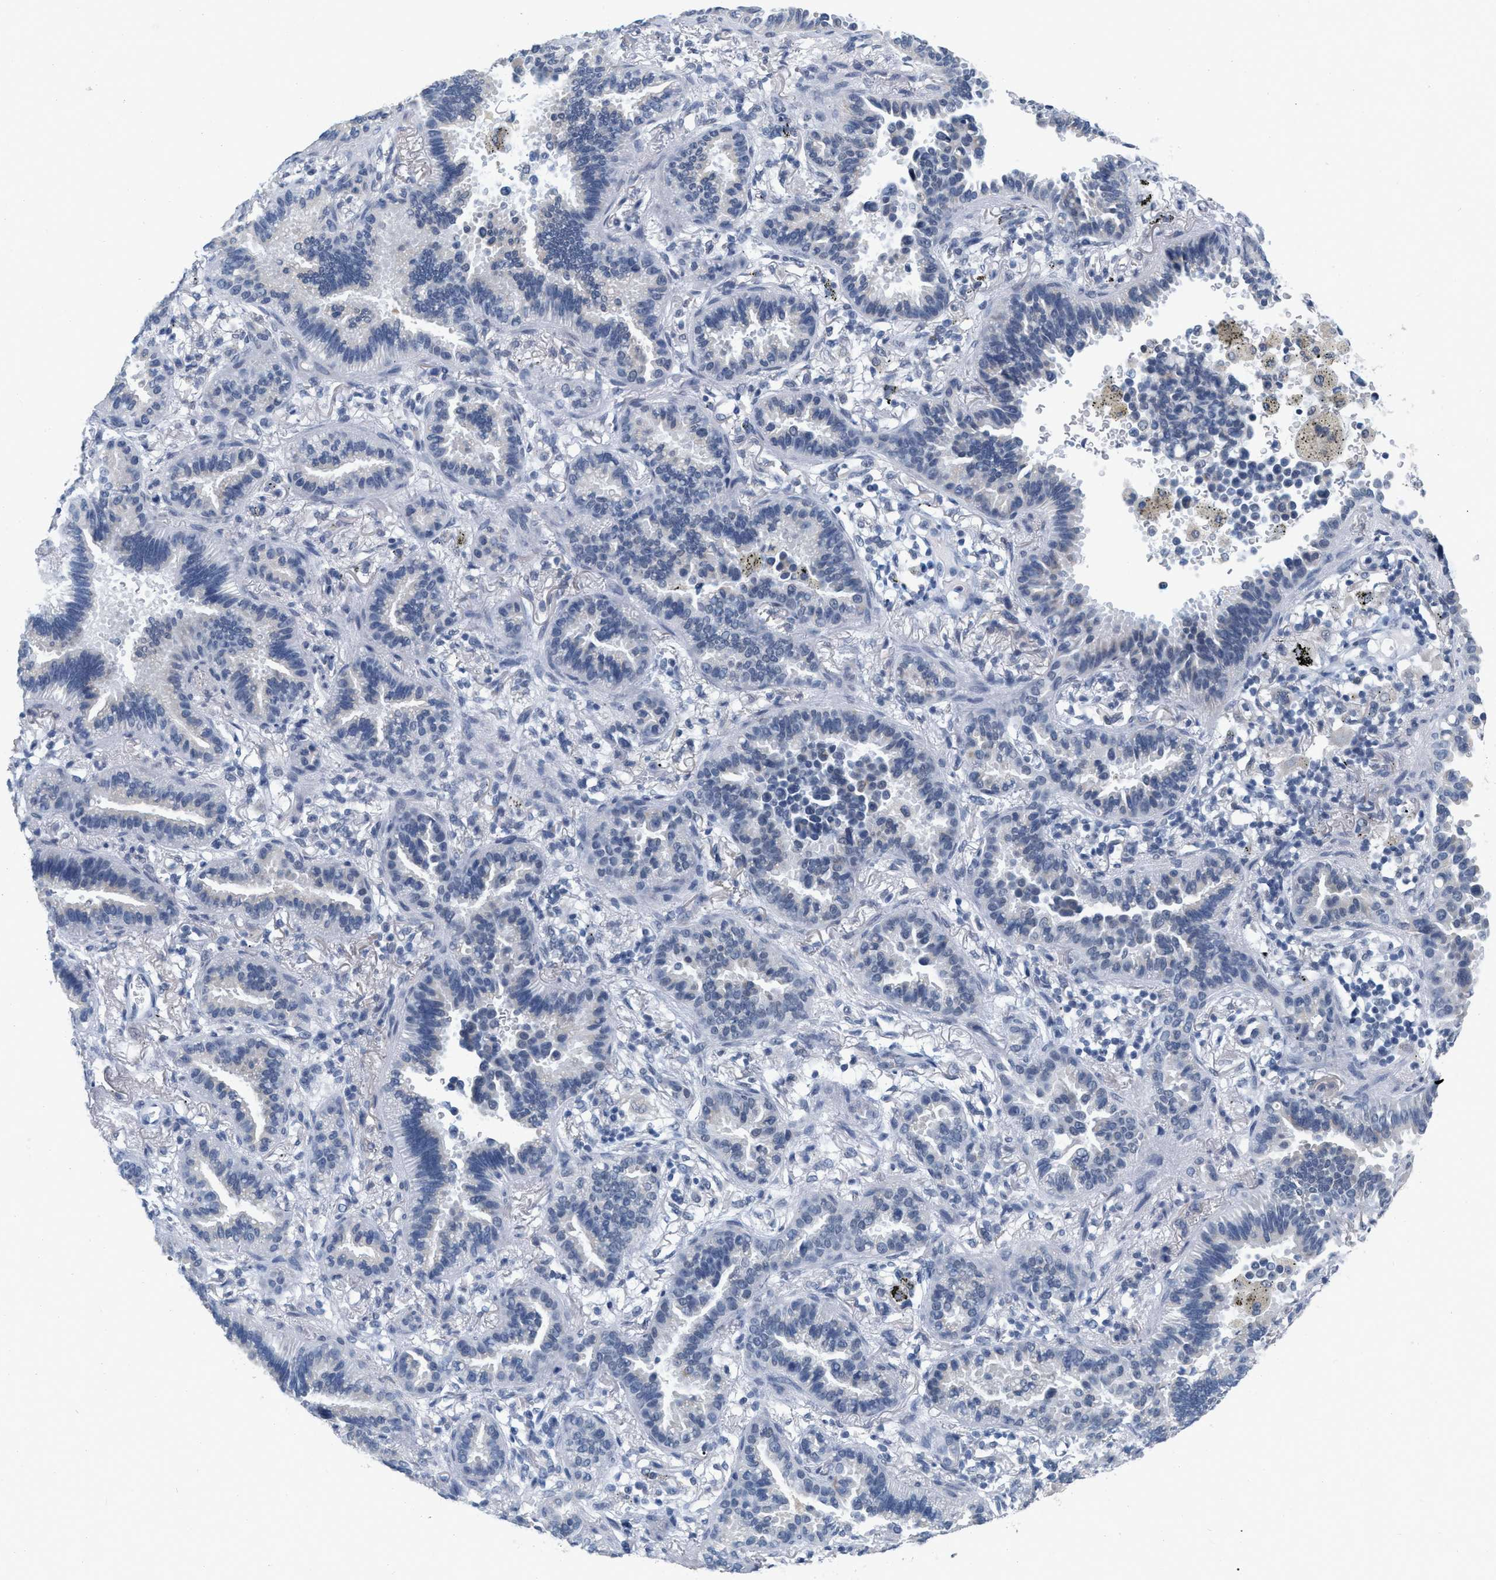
{"staining": {"intensity": "negative", "quantity": "none", "location": "none"}, "tissue": "lung cancer", "cell_type": "Tumor cells", "image_type": "cancer", "snomed": [{"axis": "morphology", "description": "Normal tissue, NOS"}, {"axis": "morphology", "description": "Adenocarcinoma, NOS"}, {"axis": "topography", "description": "Lung"}], "caption": "Micrograph shows no protein staining in tumor cells of lung cancer (adenocarcinoma) tissue.", "gene": "XIRP1", "patient": {"sex": "male", "age": 59}}